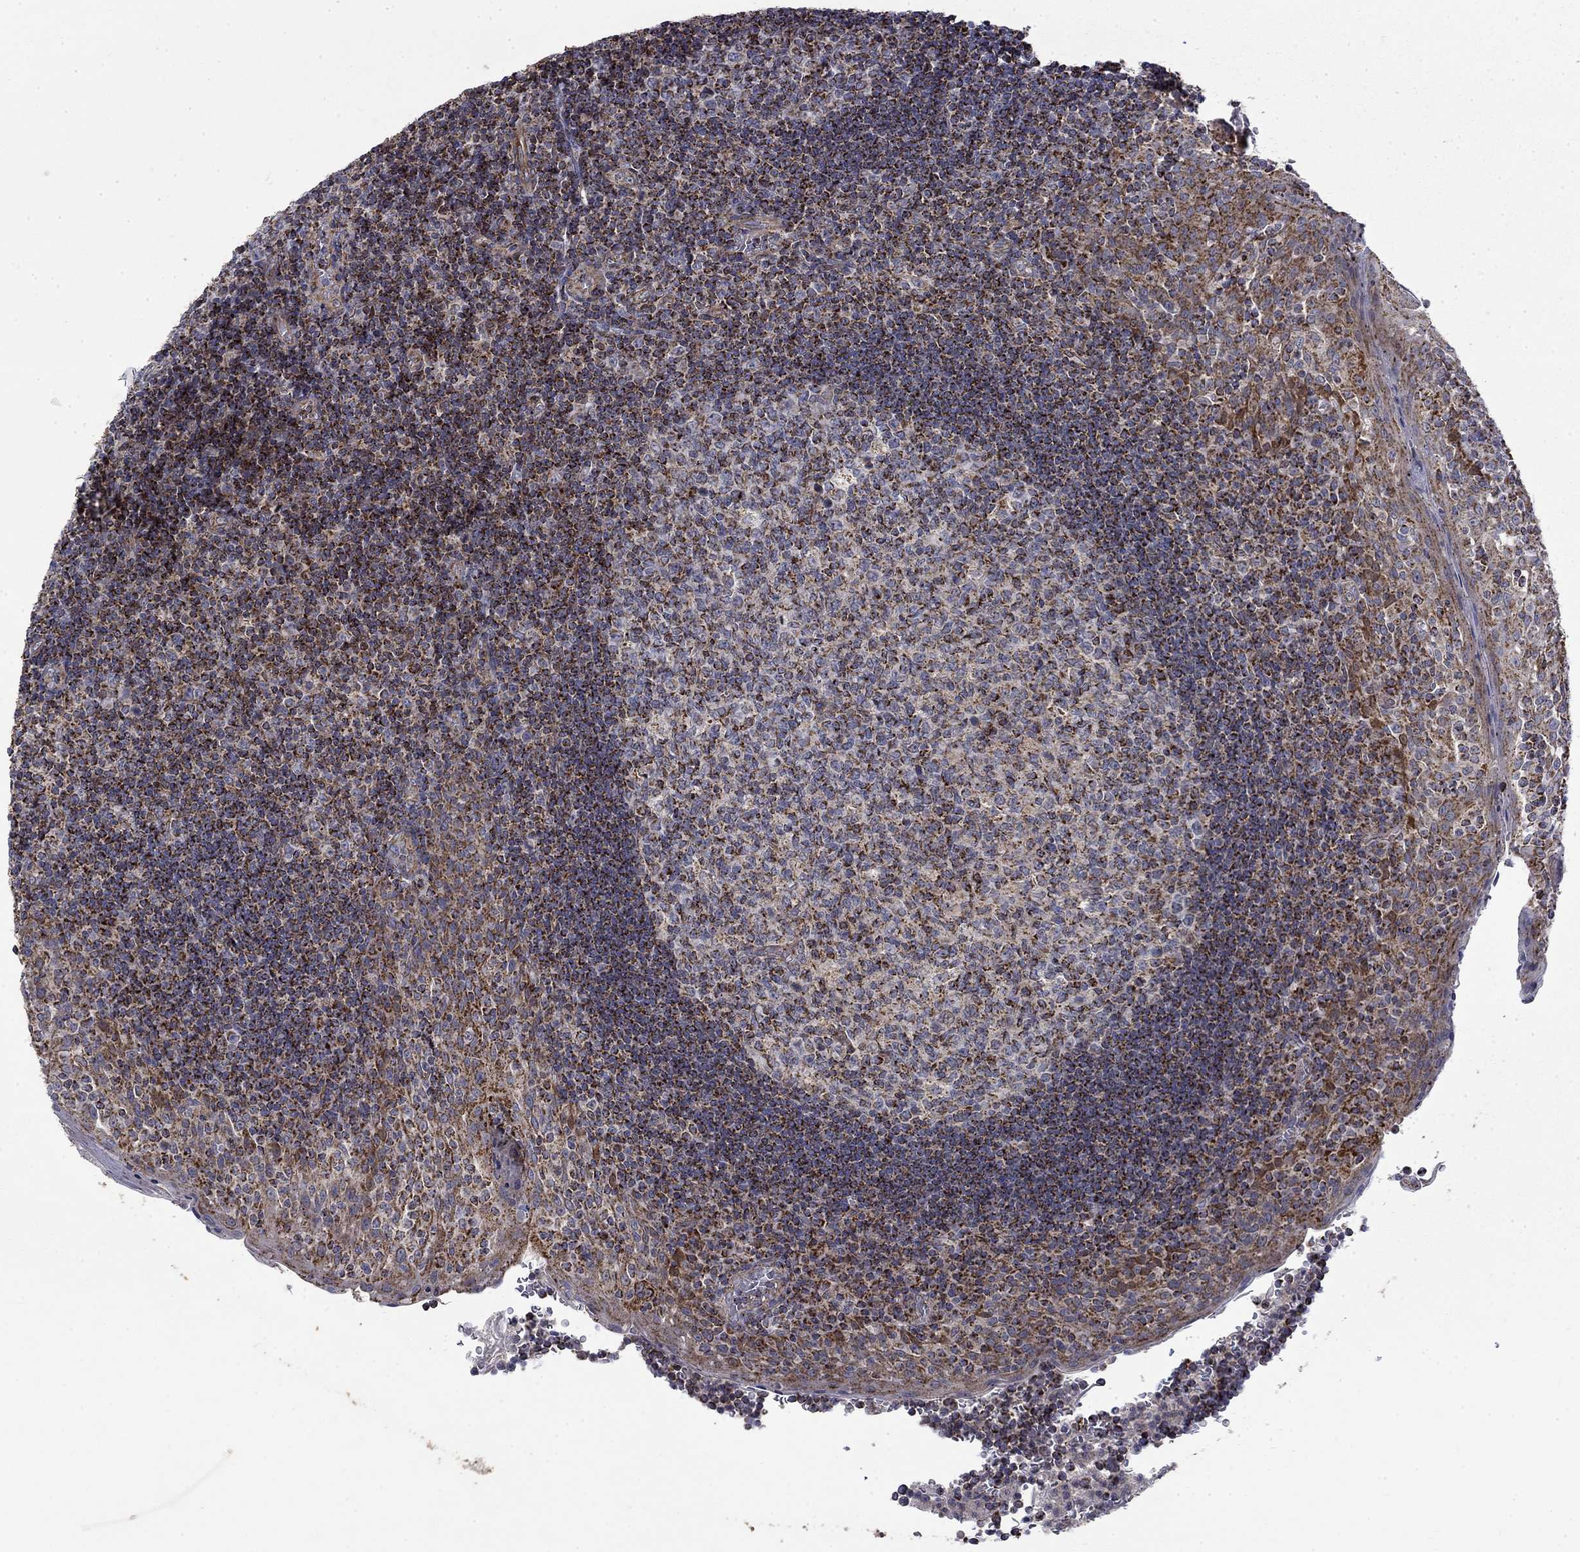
{"staining": {"intensity": "strong", "quantity": "<25%", "location": "cytoplasmic/membranous"}, "tissue": "tonsil", "cell_type": "Germinal center cells", "image_type": "normal", "snomed": [{"axis": "morphology", "description": "Normal tissue, NOS"}, {"axis": "topography", "description": "Tonsil"}], "caption": "Immunohistochemistry (DAB) staining of benign human tonsil exhibits strong cytoplasmic/membranous protein positivity in approximately <25% of germinal center cells.", "gene": "PCBP3", "patient": {"sex": "female", "age": 13}}